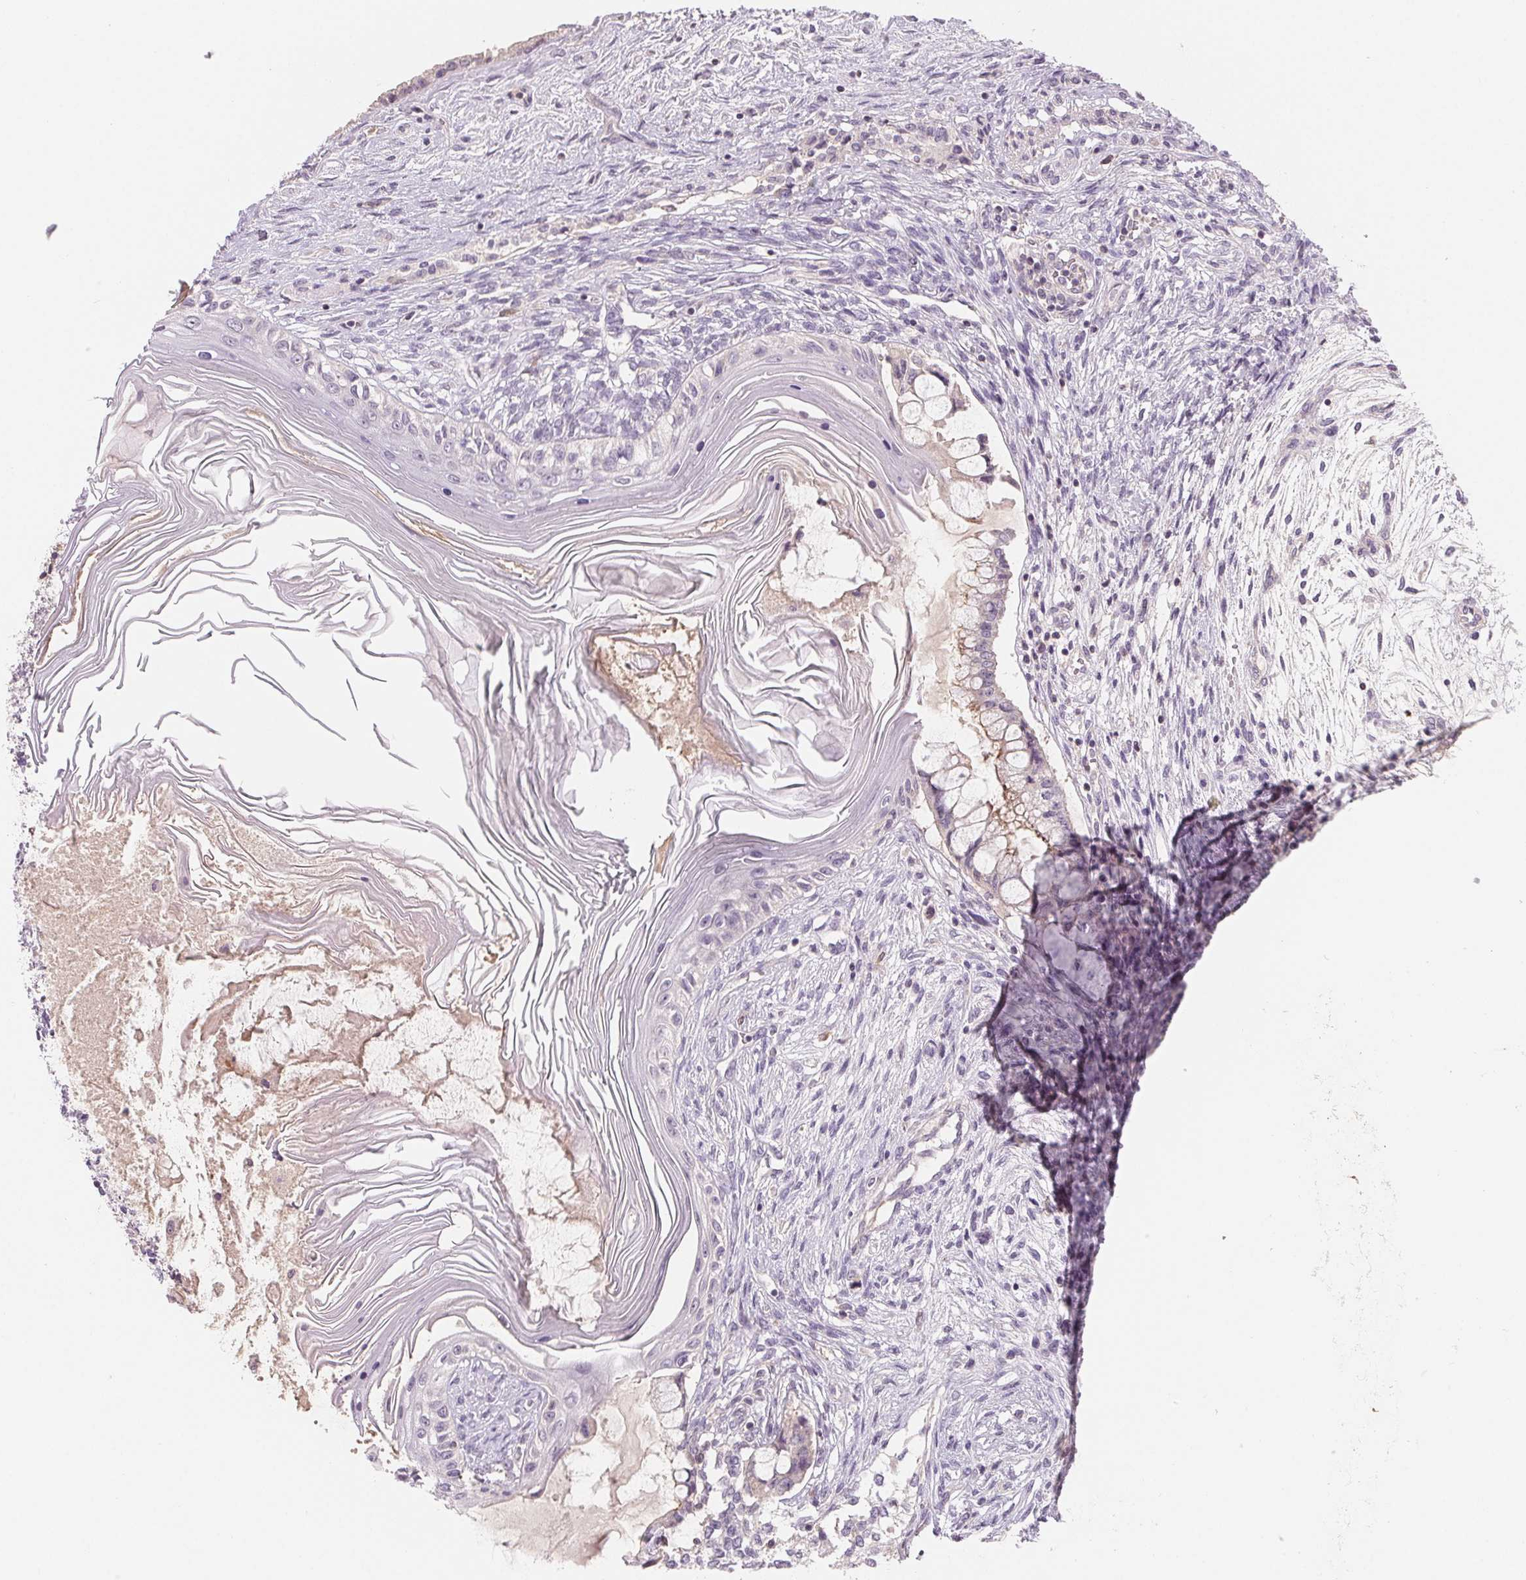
{"staining": {"intensity": "negative", "quantity": "none", "location": "none"}, "tissue": "testis cancer", "cell_type": "Tumor cells", "image_type": "cancer", "snomed": [{"axis": "morphology", "description": "Carcinoma, Embryonal, NOS"}, {"axis": "topography", "description": "Testis"}], "caption": "Immunohistochemistry (IHC) of human testis embryonal carcinoma displays no staining in tumor cells.", "gene": "AQP8", "patient": {"sex": "male", "age": 37}}